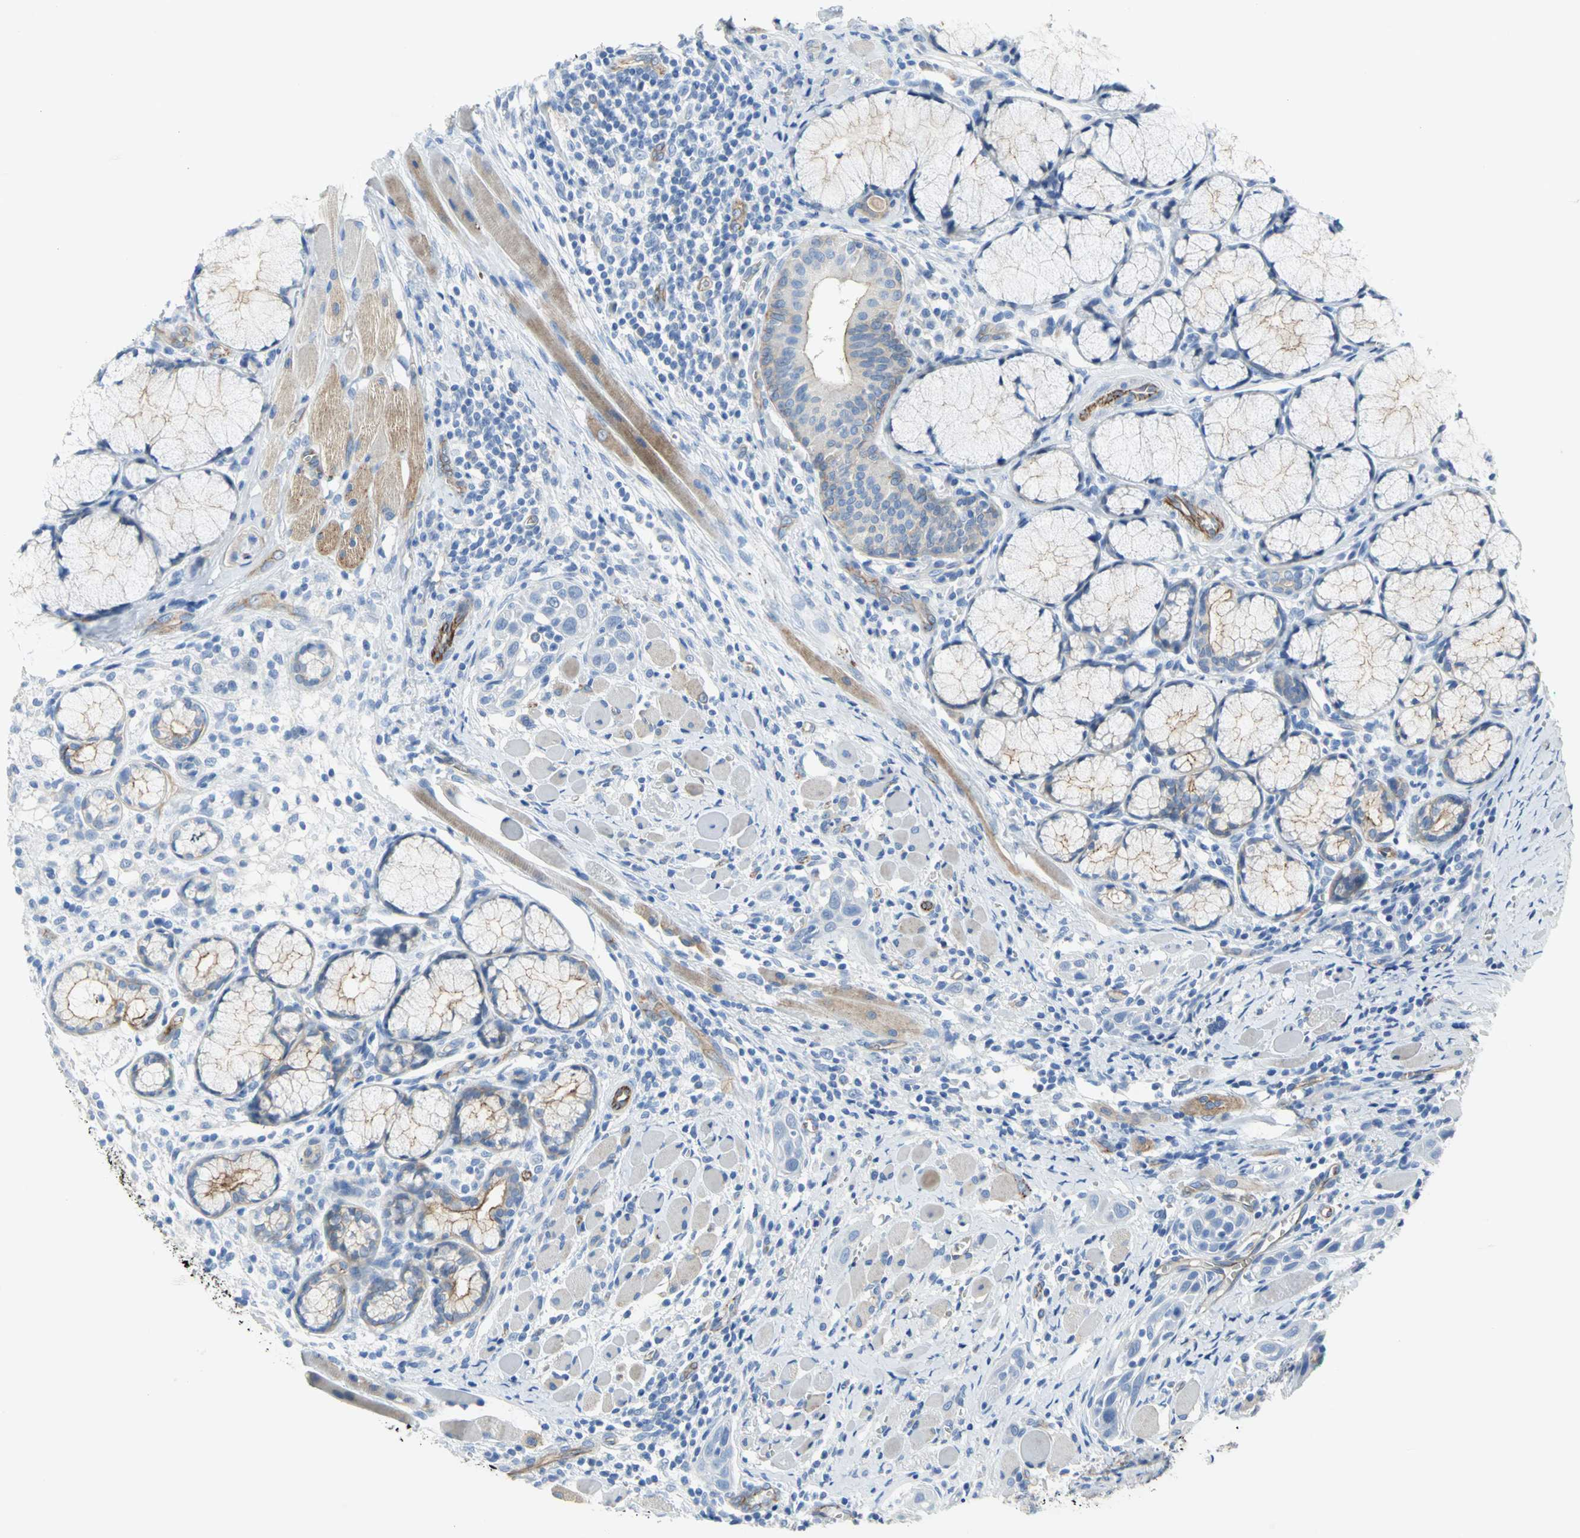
{"staining": {"intensity": "weak", "quantity": "25%-75%", "location": "cytoplasmic/membranous"}, "tissue": "head and neck cancer", "cell_type": "Tumor cells", "image_type": "cancer", "snomed": [{"axis": "morphology", "description": "Squamous cell carcinoma, NOS"}, {"axis": "topography", "description": "Oral tissue"}, {"axis": "topography", "description": "Head-Neck"}], "caption": "IHC histopathology image of head and neck squamous cell carcinoma stained for a protein (brown), which demonstrates low levels of weak cytoplasmic/membranous positivity in approximately 25%-75% of tumor cells.", "gene": "FLNB", "patient": {"sex": "female", "age": 50}}